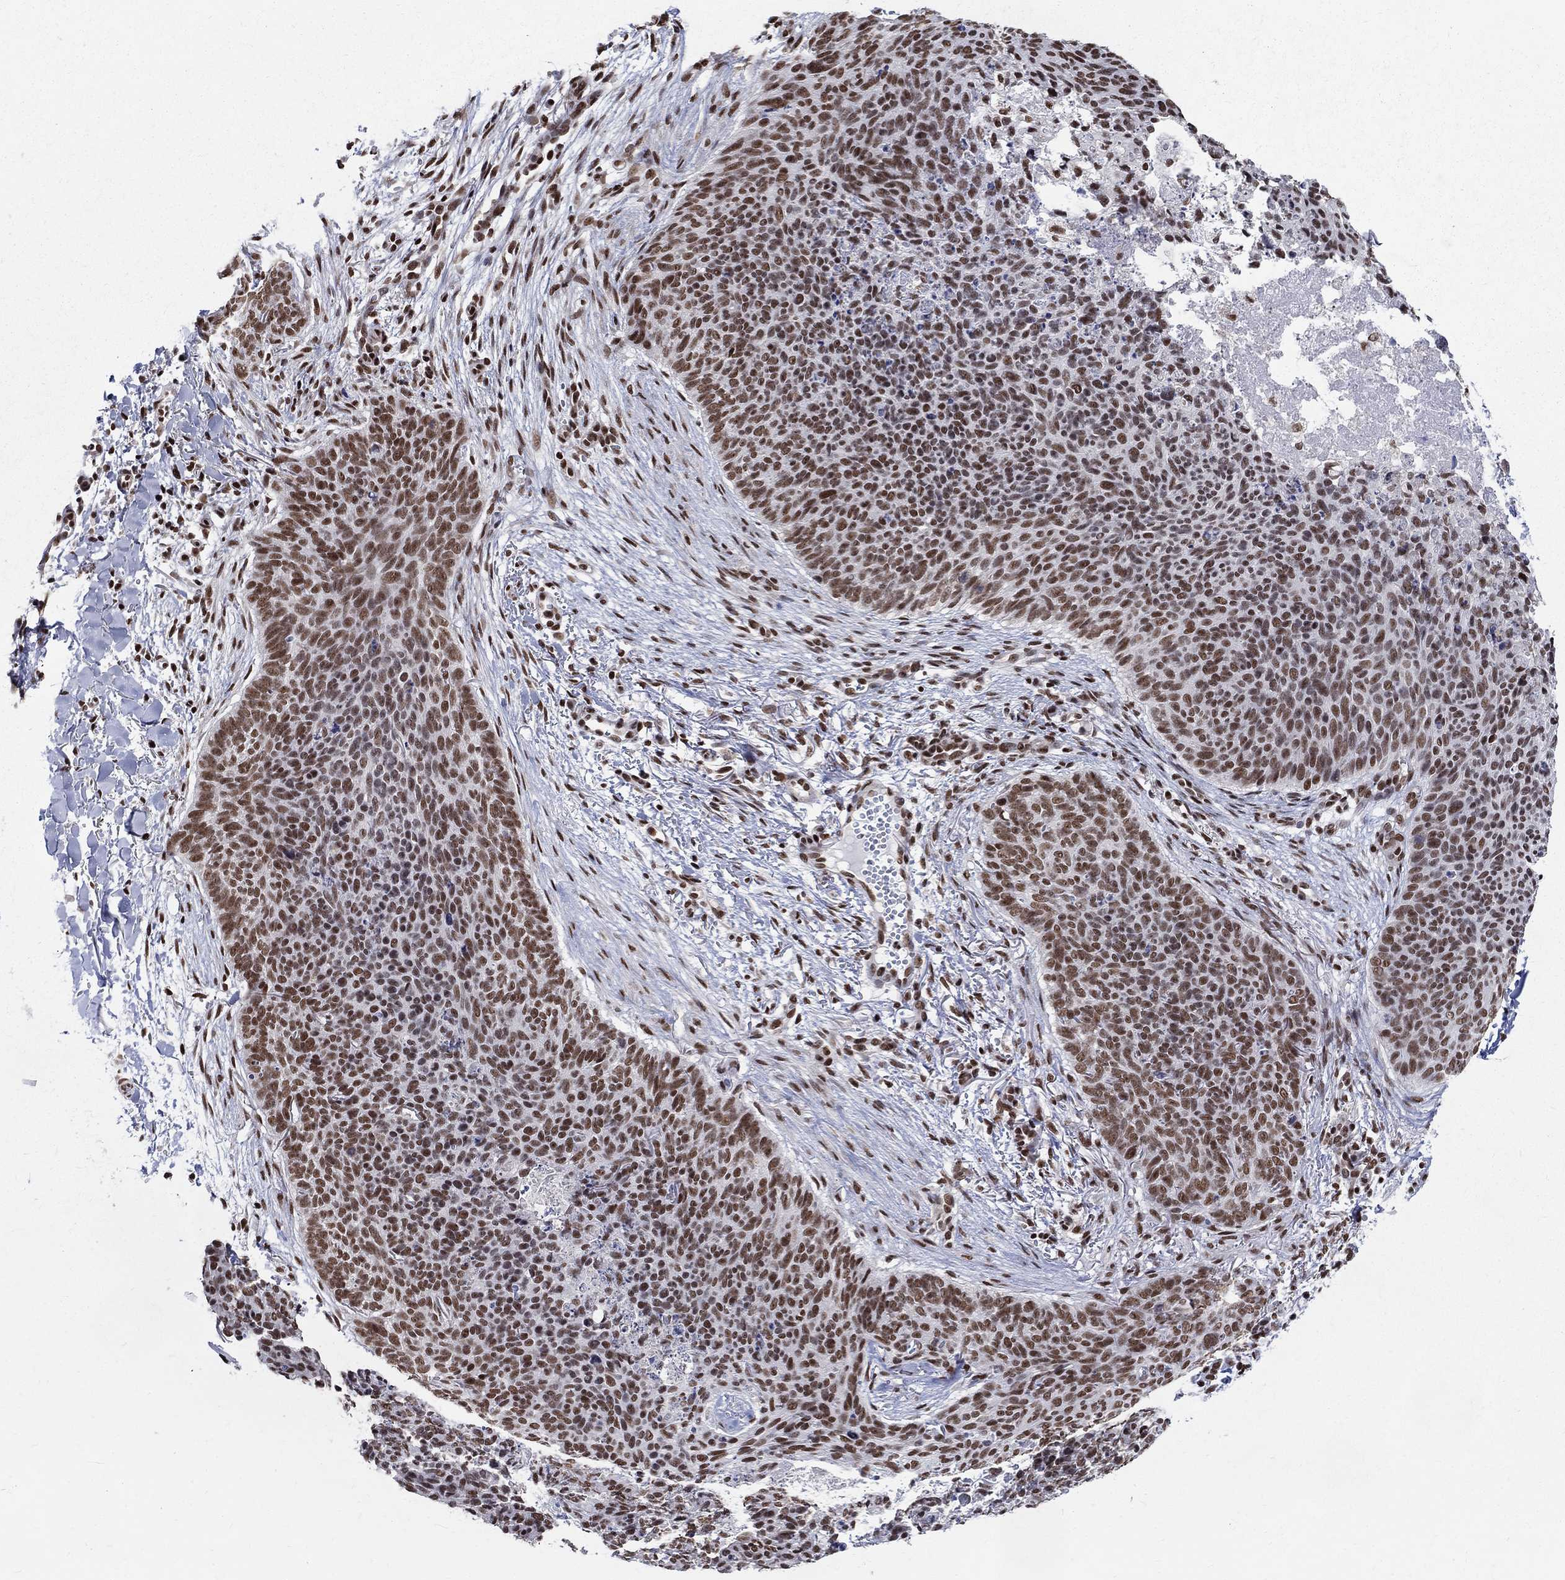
{"staining": {"intensity": "moderate", "quantity": ">75%", "location": "nuclear"}, "tissue": "skin cancer", "cell_type": "Tumor cells", "image_type": "cancer", "snomed": [{"axis": "morphology", "description": "Basal cell carcinoma"}, {"axis": "topography", "description": "Skin"}], "caption": "Skin basal cell carcinoma was stained to show a protein in brown. There is medium levels of moderate nuclear staining in about >75% of tumor cells.", "gene": "FBXO16", "patient": {"sex": "male", "age": 64}}